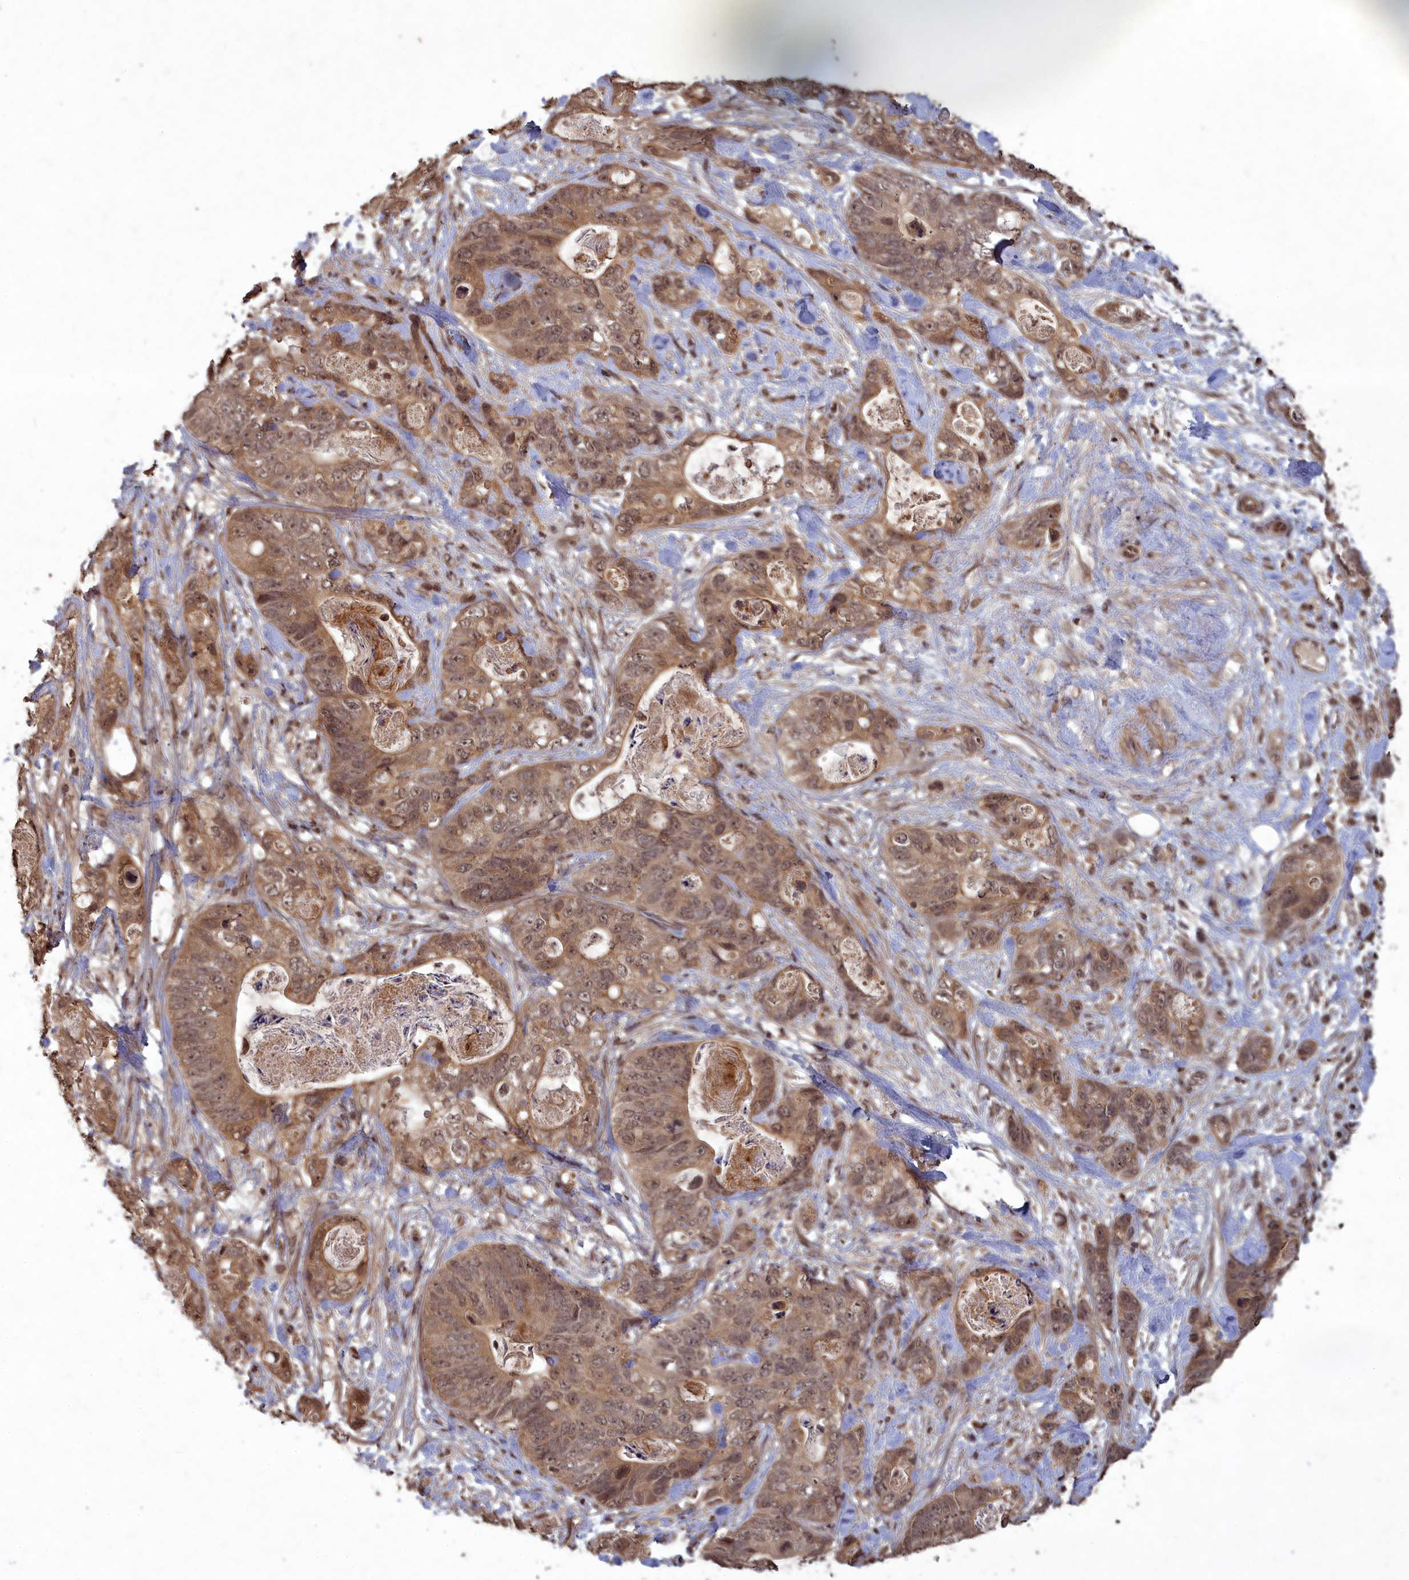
{"staining": {"intensity": "moderate", "quantity": ">75%", "location": "cytoplasmic/membranous"}, "tissue": "stomach cancer", "cell_type": "Tumor cells", "image_type": "cancer", "snomed": [{"axis": "morphology", "description": "Normal tissue, NOS"}, {"axis": "morphology", "description": "Adenocarcinoma, NOS"}, {"axis": "topography", "description": "Stomach"}], "caption": "Brown immunohistochemical staining in adenocarcinoma (stomach) shows moderate cytoplasmic/membranous expression in approximately >75% of tumor cells.", "gene": "SRMS", "patient": {"sex": "female", "age": 89}}